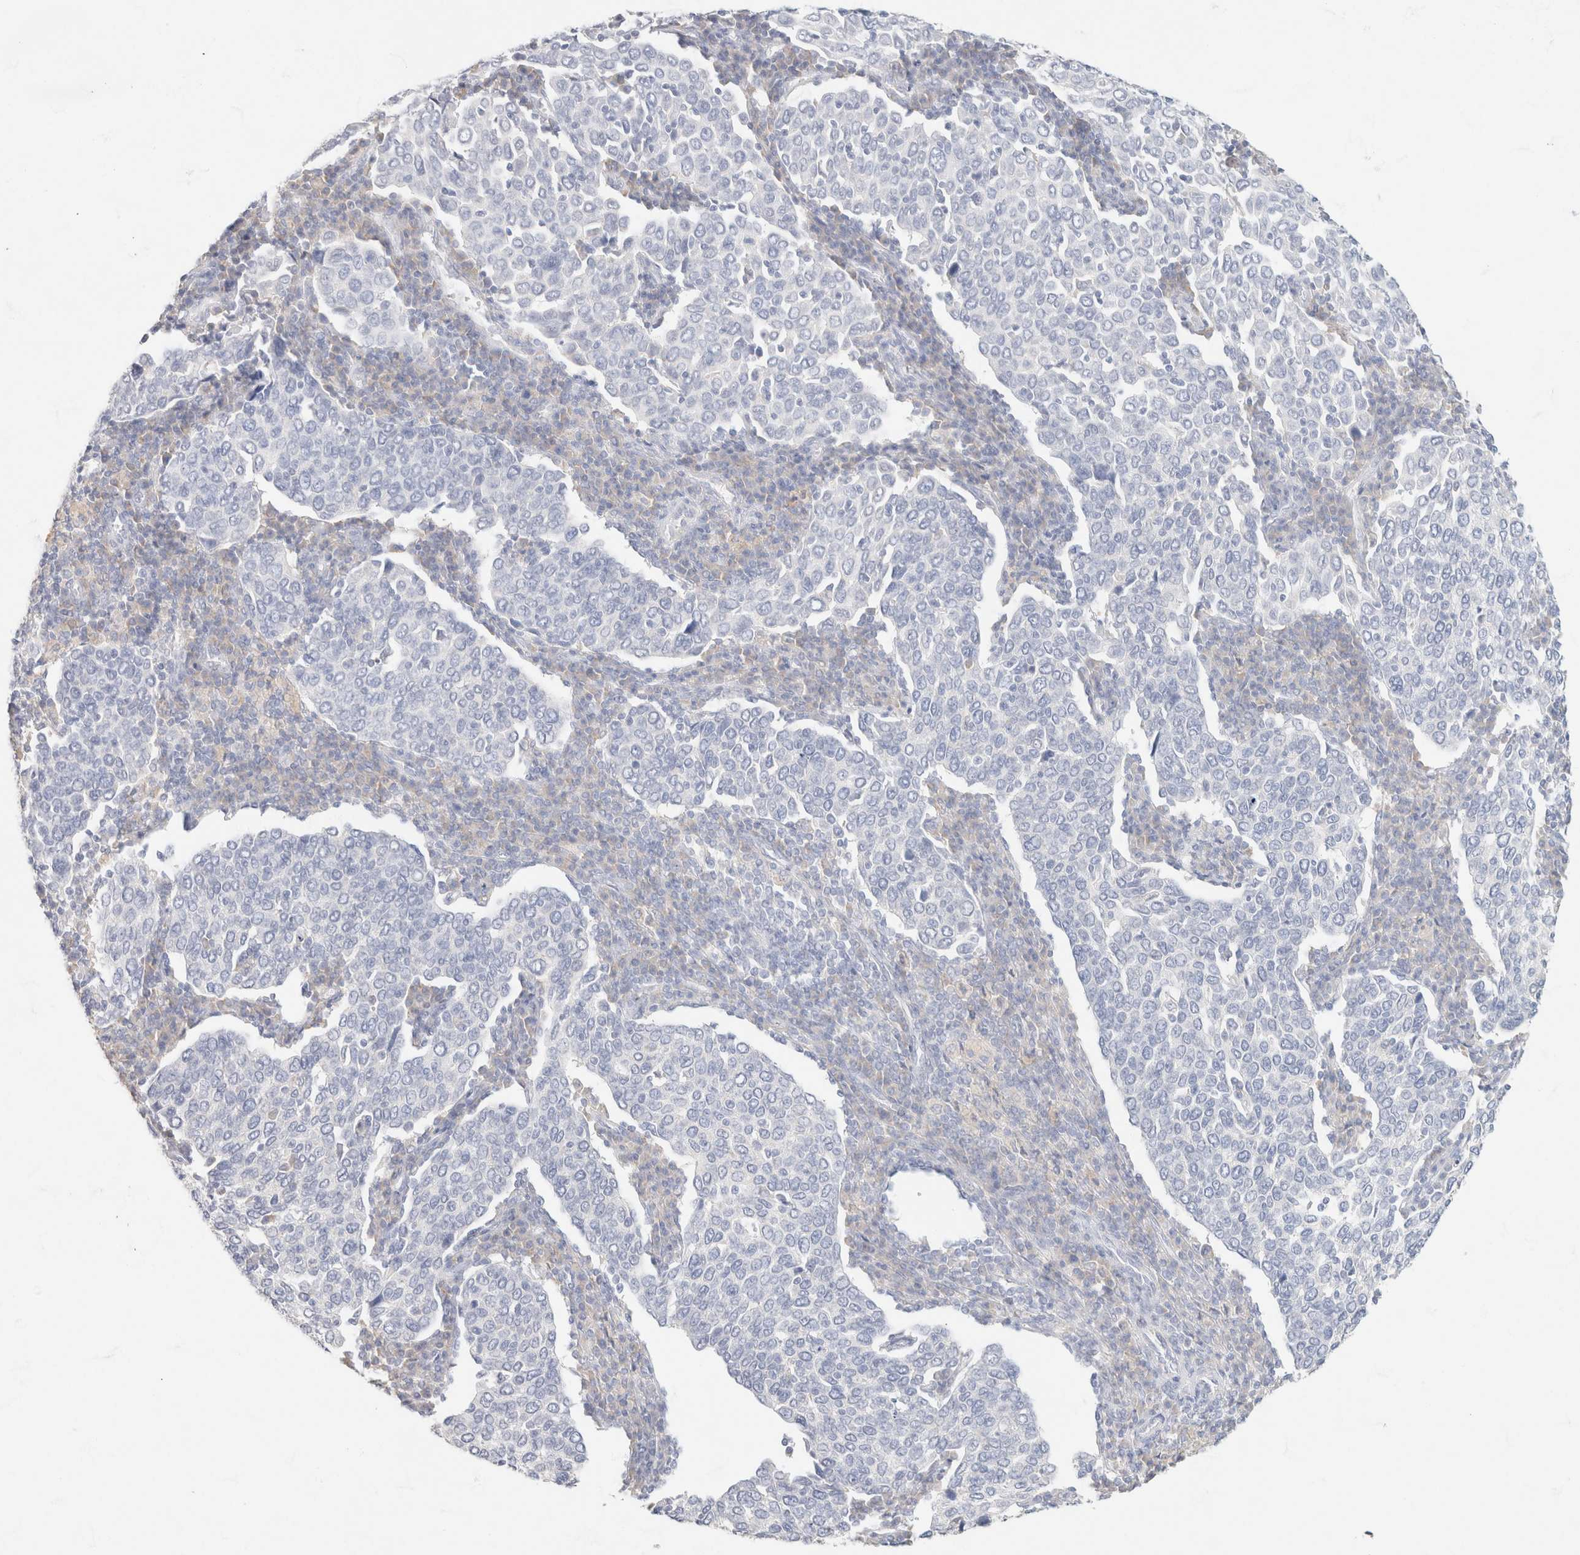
{"staining": {"intensity": "negative", "quantity": "none", "location": "none"}, "tissue": "cervical cancer", "cell_type": "Tumor cells", "image_type": "cancer", "snomed": [{"axis": "morphology", "description": "Squamous cell carcinoma, NOS"}, {"axis": "topography", "description": "Cervix"}], "caption": "An image of human cervical squamous cell carcinoma is negative for staining in tumor cells.", "gene": "CA12", "patient": {"sex": "female", "age": 40}}